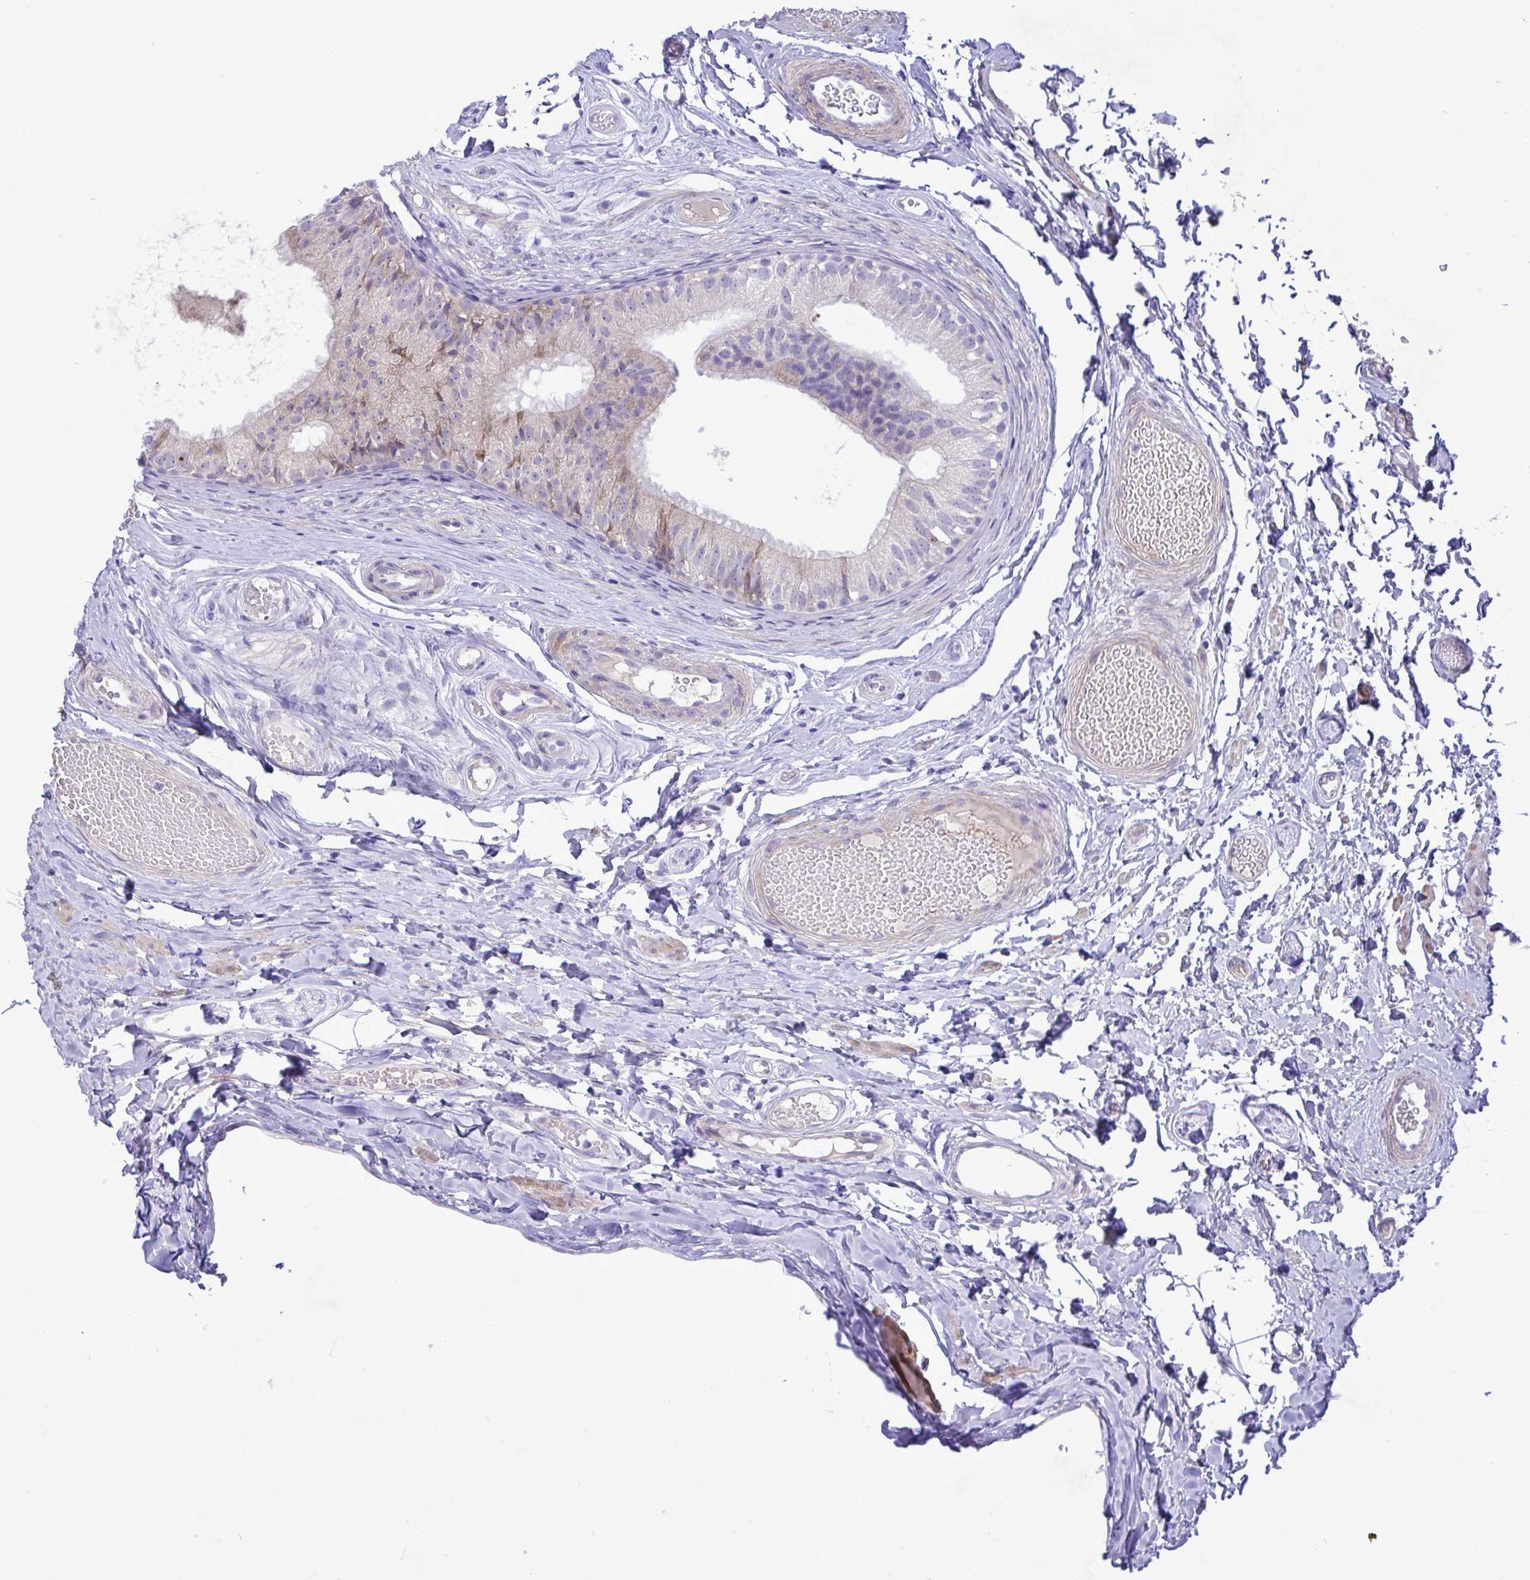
{"staining": {"intensity": "weak", "quantity": "<25%", "location": "cytoplasmic/membranous"}, "tissue": "epididymis", "cell_type": "Glandular cells", "image_type": "normal", "snomed": [{"axis": "morphology", "description": "Normal tissue, NOS"}, {"axis": "morphology", "description": "Seminoma, NOS"}, {"axis": "topography", "description": "Testis"}, {"axis": "topography", "description": "Epididymis"}], "caption": "This is a image of immunohistochemistry staining of unremarkable epididymis, which shows no positivity in glandular cells.", "gene": "FAM86B1", "patient": {"sex": "male", "age": 34}}